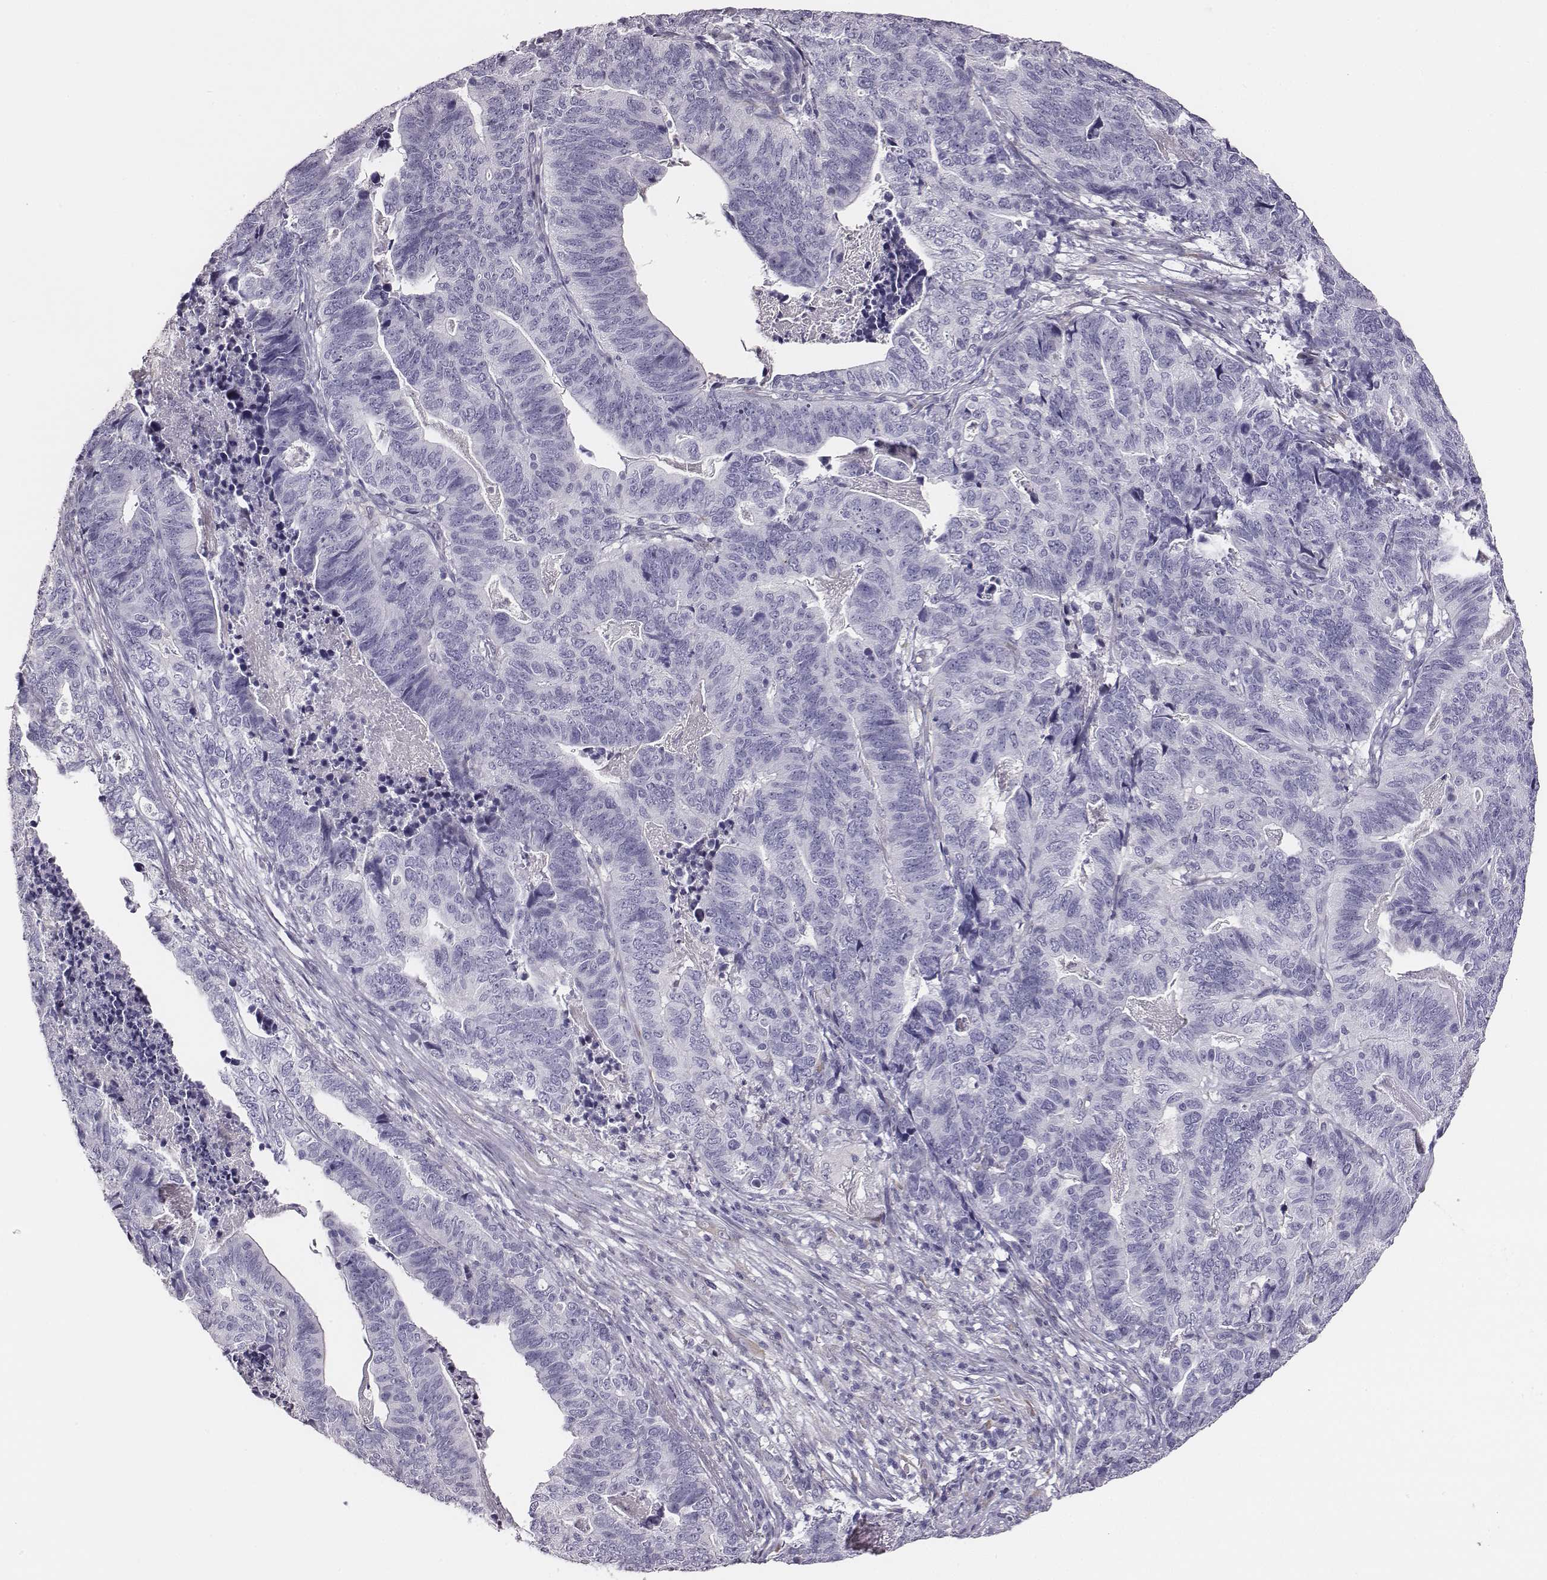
{"staining": {"intensity": "negative", "quantity": "none", "location": "none"}, "tissue": "stomach cancer", "cell_type": "Tumor cells", "image_type": "cancer", "snomed": [{"axis": "morphology", "description": "Adenocarcinoma, NOS"}, {"axis": "topography", "description": "Stomach, upper"}], "caption": "Immunohistochemical staining of stomach cancer (adenocarcinoma) exhibits no significant positivity in tumor cells. Brightfield microscopy of immunohistochemistry stained with DAB (3,3'-diaminobenzidine) (brown) and hematoxylin (blue), captured at high magnification.", "gene": "GUCA1A", "patient": {"sex": "female", "age": 67}}